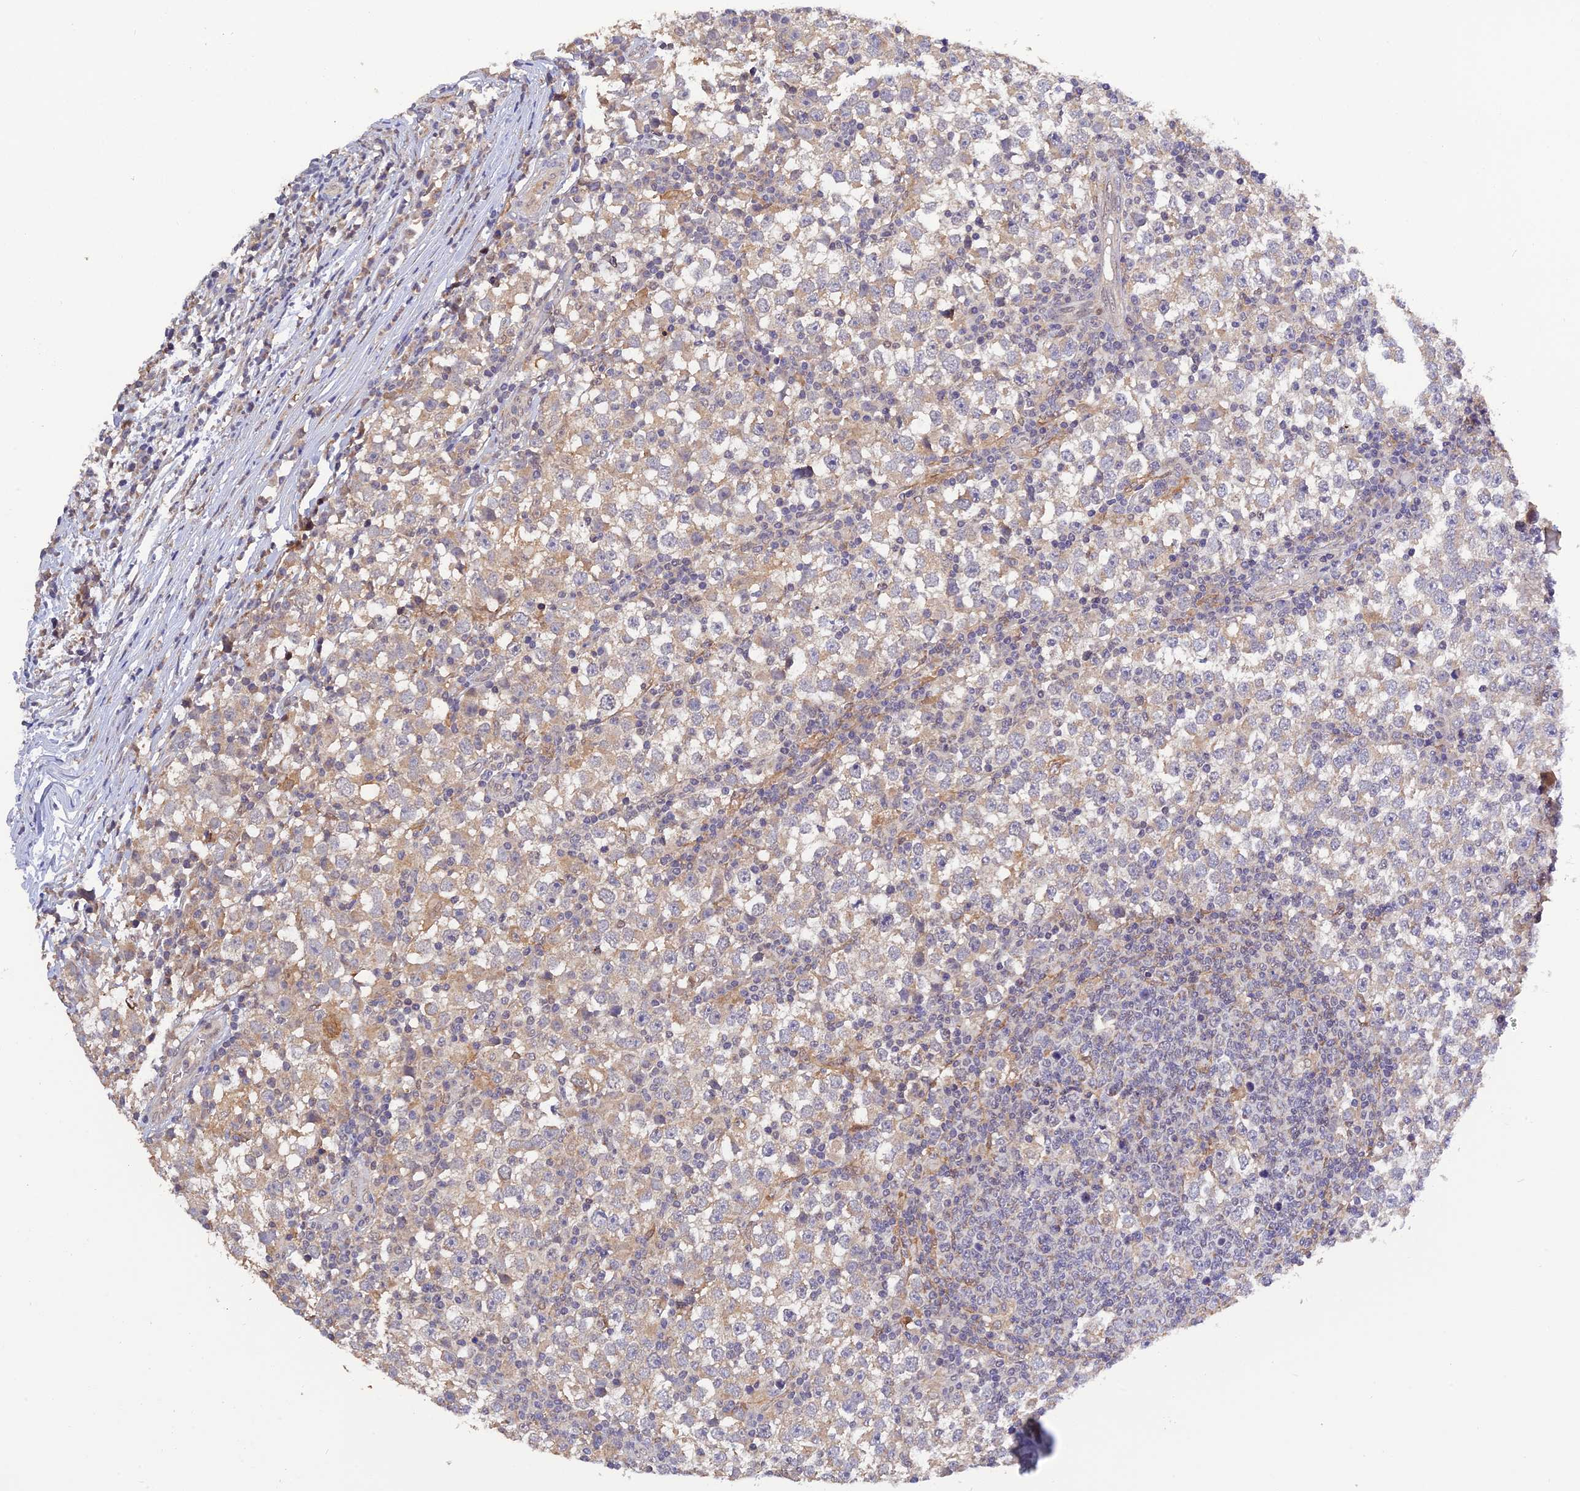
{"staining": {"intensity": "weak", "quantity": "25%-75%", "location": "cytoplasmic/membranous"}, "tissue": "testis cancer", "cell_type": "Tumor cells", "image_type": "cancer", "snomed": [{"axis": "morphology", "description": "Seminoma, NOS"}, {"axis": "topography", "description": "Testis"}], "caption": "There is low levels of weak cytoplasmic/membranous staining in tumor cells of testis seminoma, as demonstrated by immunohistochemical staining (brown color).", "gene": "MNS1", "patient": {"sex": "male", "age": 65}}